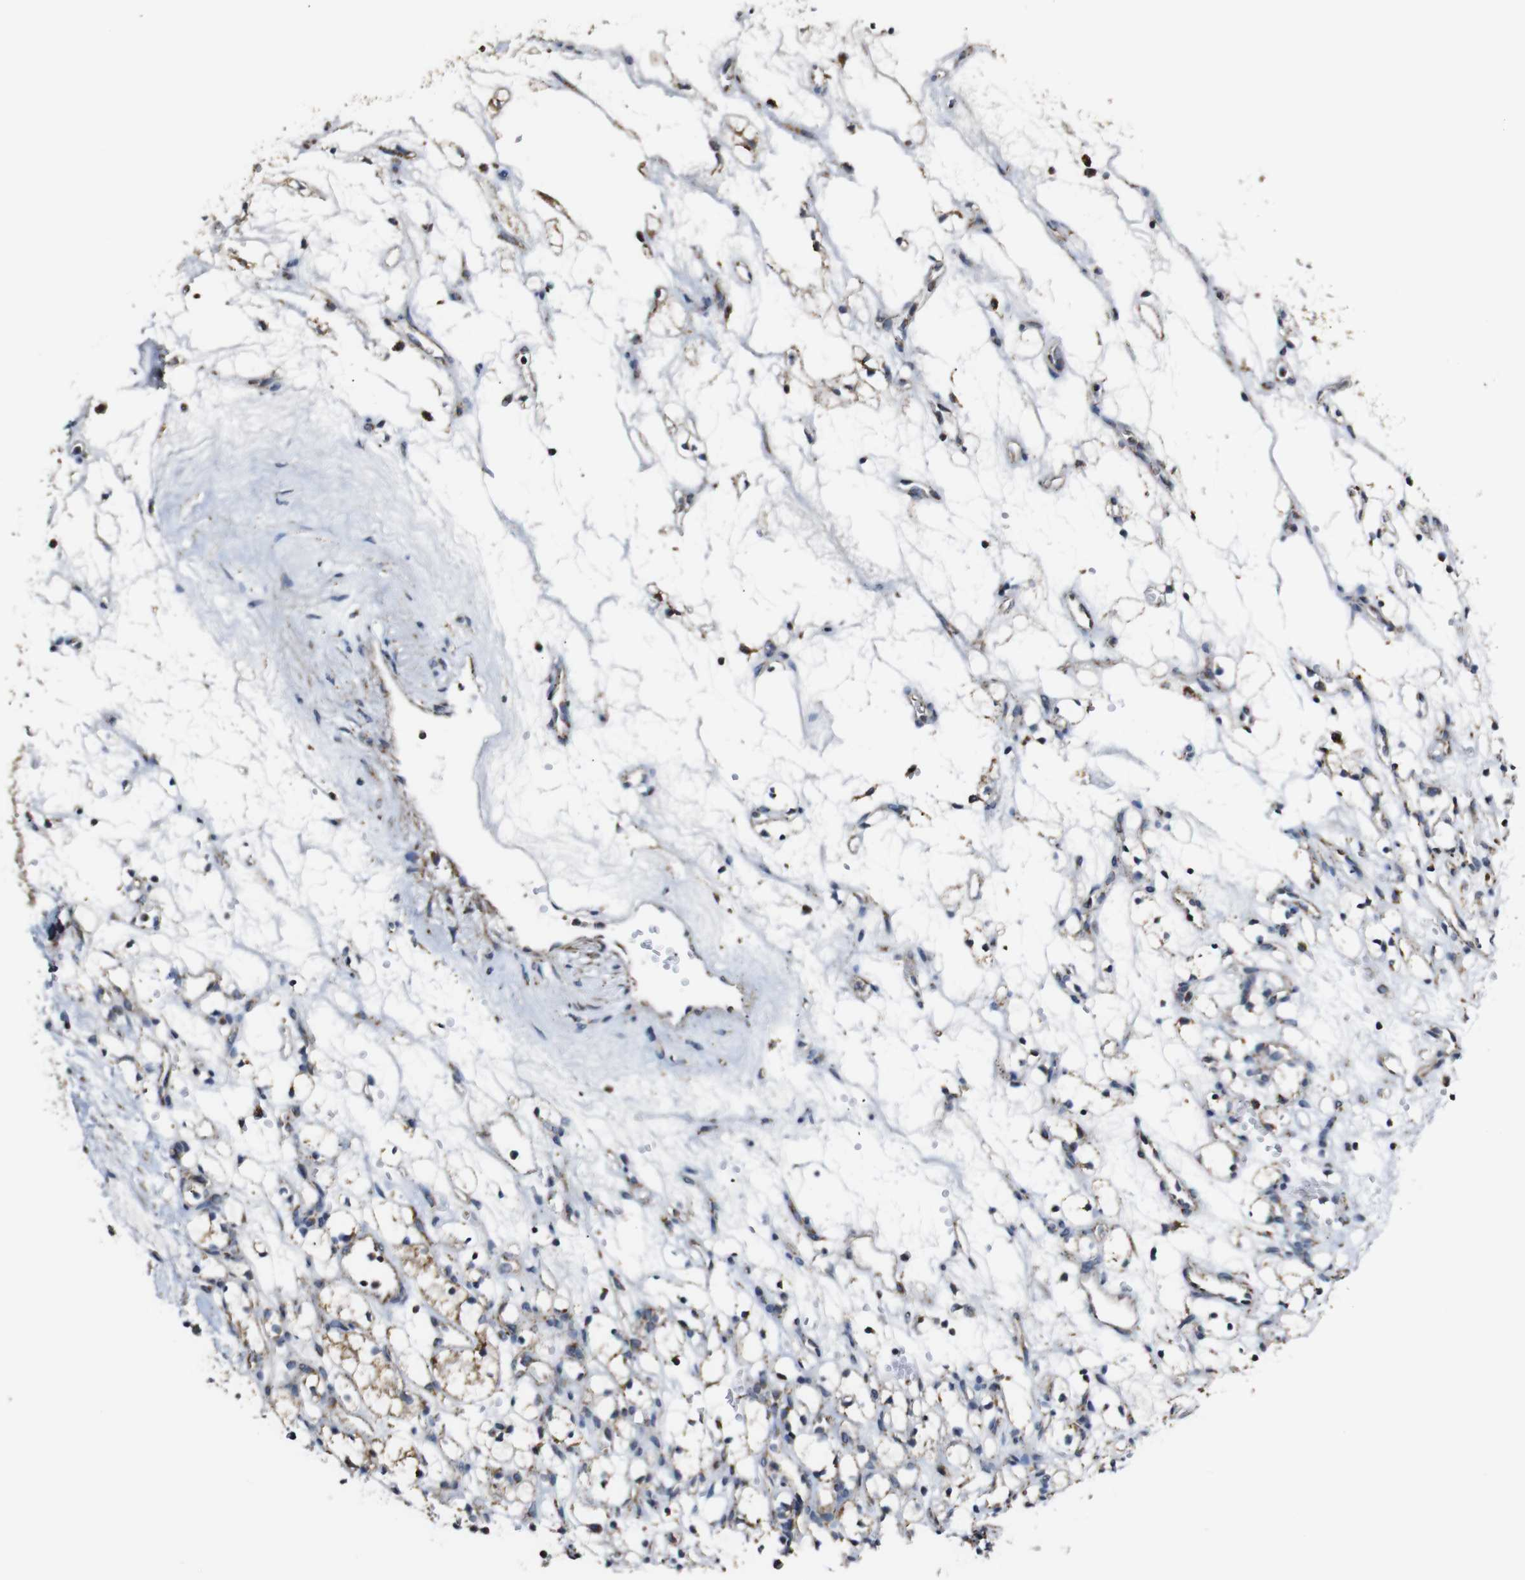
{"staining": {"intensity": "weak", "quantity": ">75%", "location": "cytoplasmic/membranous"}, "tissue": "renal cancer", "cell_type": "Tumor cells", "image_type": "cancer", "snomed": [{"axis": "morphology", "description": "Adenocarcinoma, NOS"}, {"axis": "topography", "description": "Kidney"}], "caption": "Renal cancer (adenocarcinoma) stained for a protein reveals weak cytoplasmic/membranous positivity in tumor cells.", "gene": "NR3C2", "patient": {"sex": "female", "age": 60}}